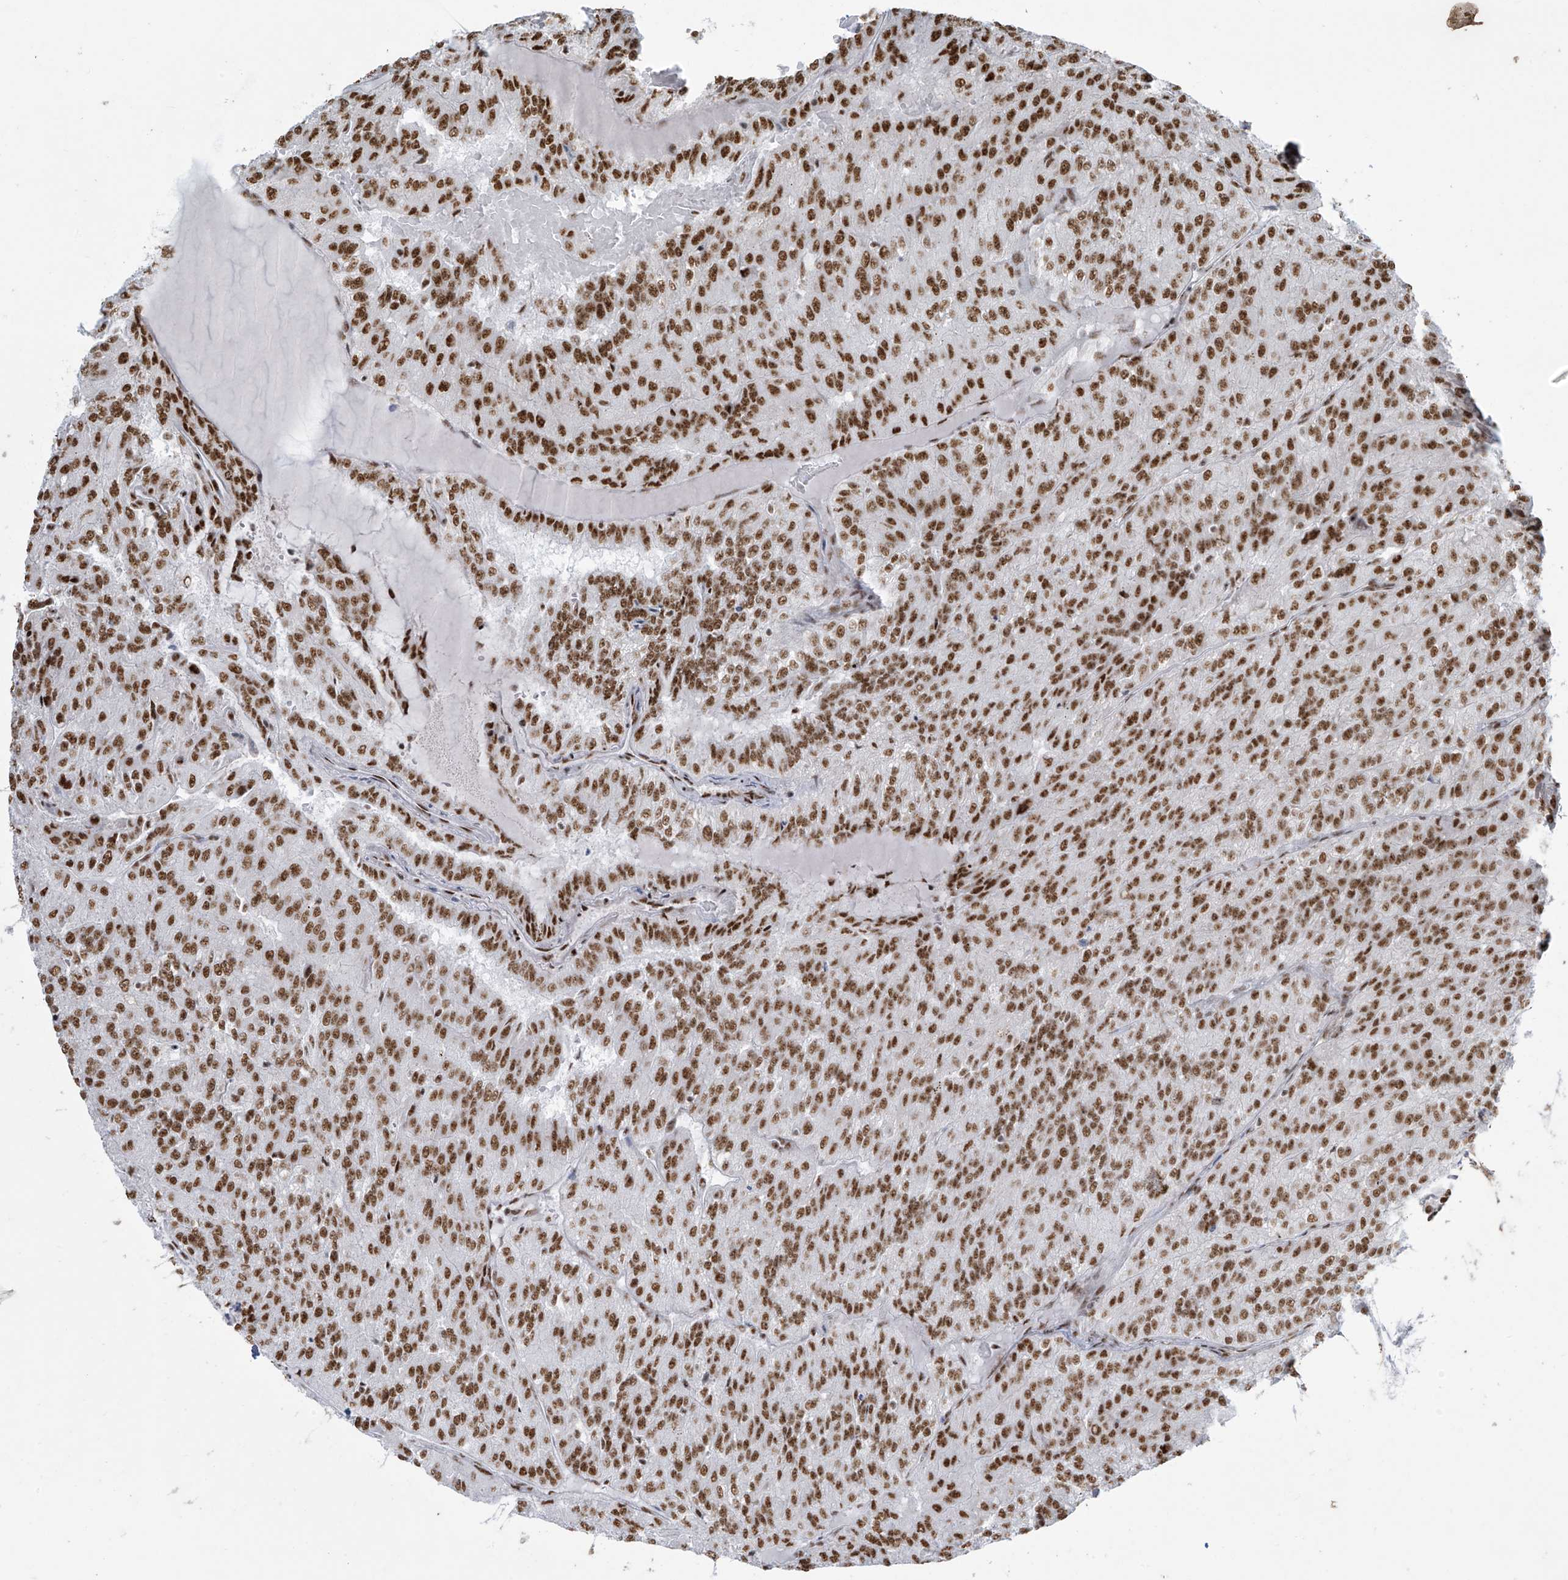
{"staining": {"intensity": "moderate", "quantity": ">75%", "location": "nuclear"}, "tissue": "renal cancer", "cell_type": "Tumor cells", "image_type": "cancer", "snomed": [{"axis": "morphology", "description": "Adenocarcinoma, NOS"}, {"axis": "topography", "description": "Kidney"}], "caption": "Protein expression analysis of human renal cancer reveals moderate nuclear staining in approximately >75% of tumor cells. The staining is performed using DAB brown chromogen to label protein expression. The nuclei are counter-stained blue using hematoxylin.", "gene": "MS4A6A", "patient": {"sex": "female", "age": 63}}